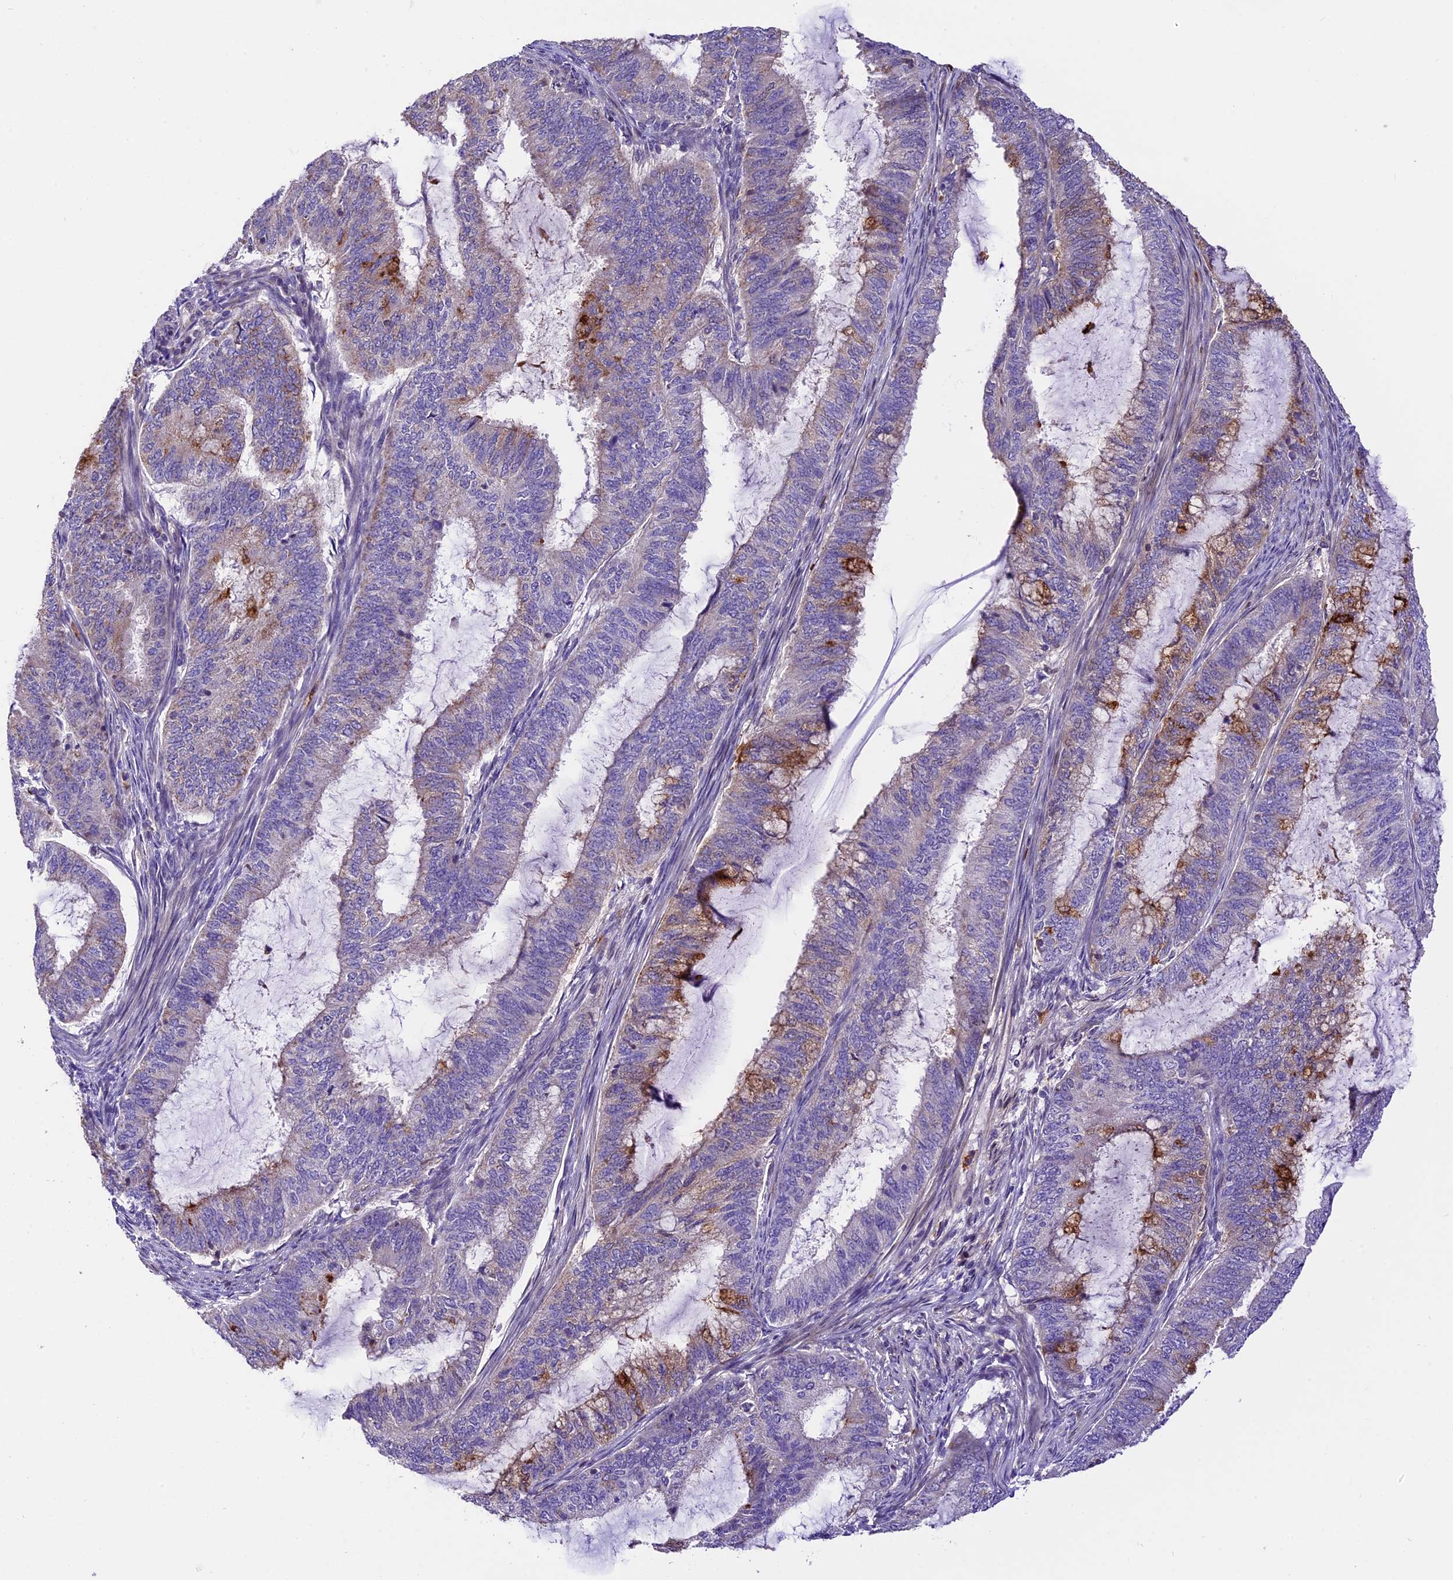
{"staining": {"intensity": "moderate", "quantity": "<25%", "location": "cytoplasmic/membranous"}, "tissue": "endometrial cancer", "cell_type": "Tumor cells", "image_type": "cancer", "snomed": [{"axis": "morphology", "description": "Adenocarcinoma, NOS"}, {"axis": "topography", "description": "Endometrium"}], "caption": "Immunohistochemical staining of human endometrial cancer (adenocarcinoma) demonstrates low levels of moderate cytoplasmic/membranous staining in about <25% of tumor cells.", "gene": "MAP3K7CL", "patient": {"sex": "female", "age": 51}}